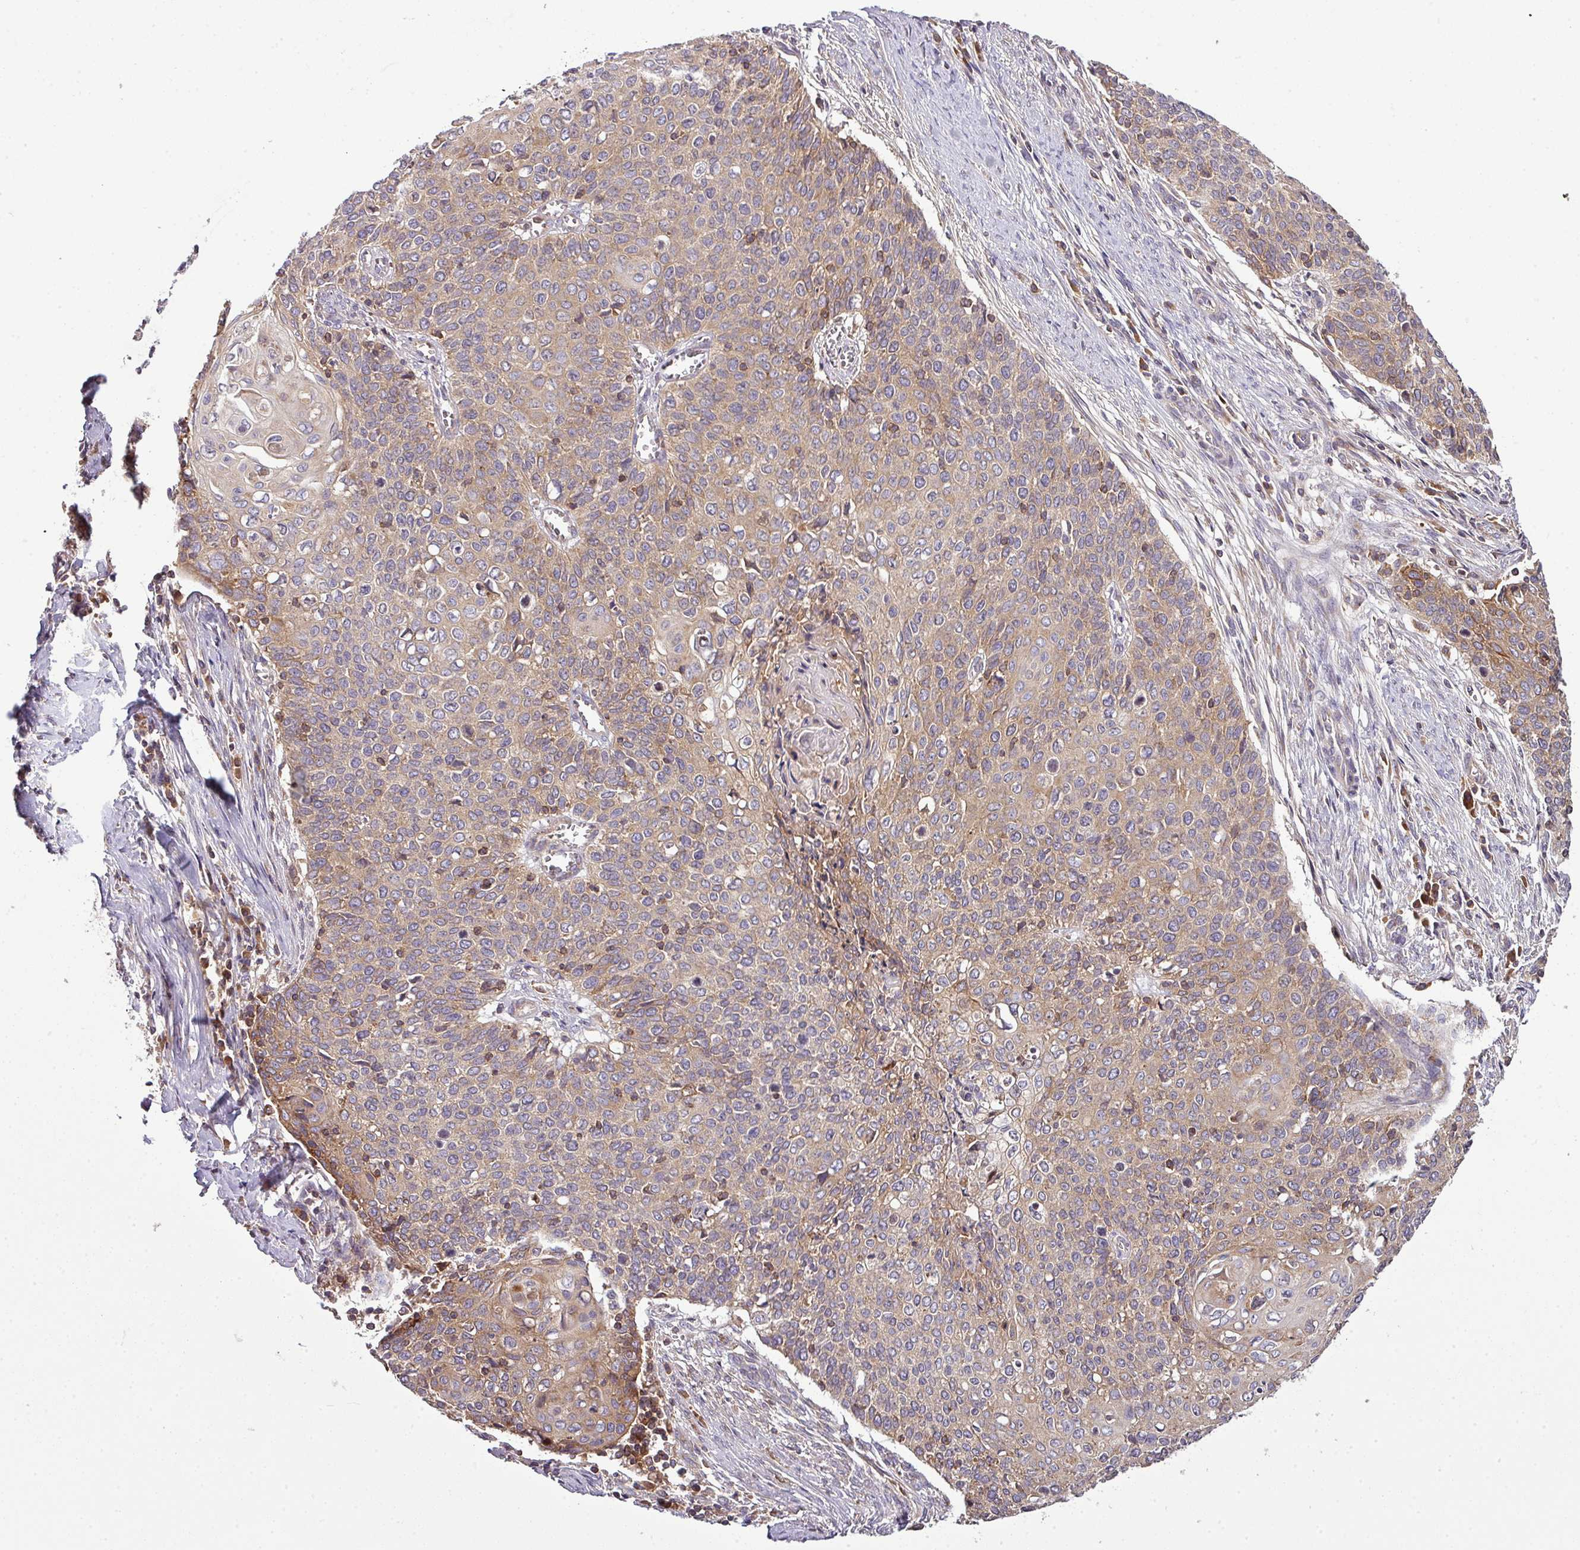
{"staining": {"intensity": "moderate", "quantity": ">75%", "location": "cytoplasmic/membranous"}, "tissue": "cervical cancer", "cell_type": "Tumor cells", "image_type": "cancer", "snomed": [{"axis": "morphology", "description": "Squamous cell carcinoma, NOS"}, {"axis": "topography", "description": "Cervix"}], "caption": "This image demonstrates cervical cancer stained with immunohistochemistry (IHC) to label a protein in brown. The cytoplasmic/membranous of tumor cells show moderate positivity for the protein. Nuclei are counter-stained blue.", "gene": "LRRC74B", "patient": {"sex": "female", "age": 39}}